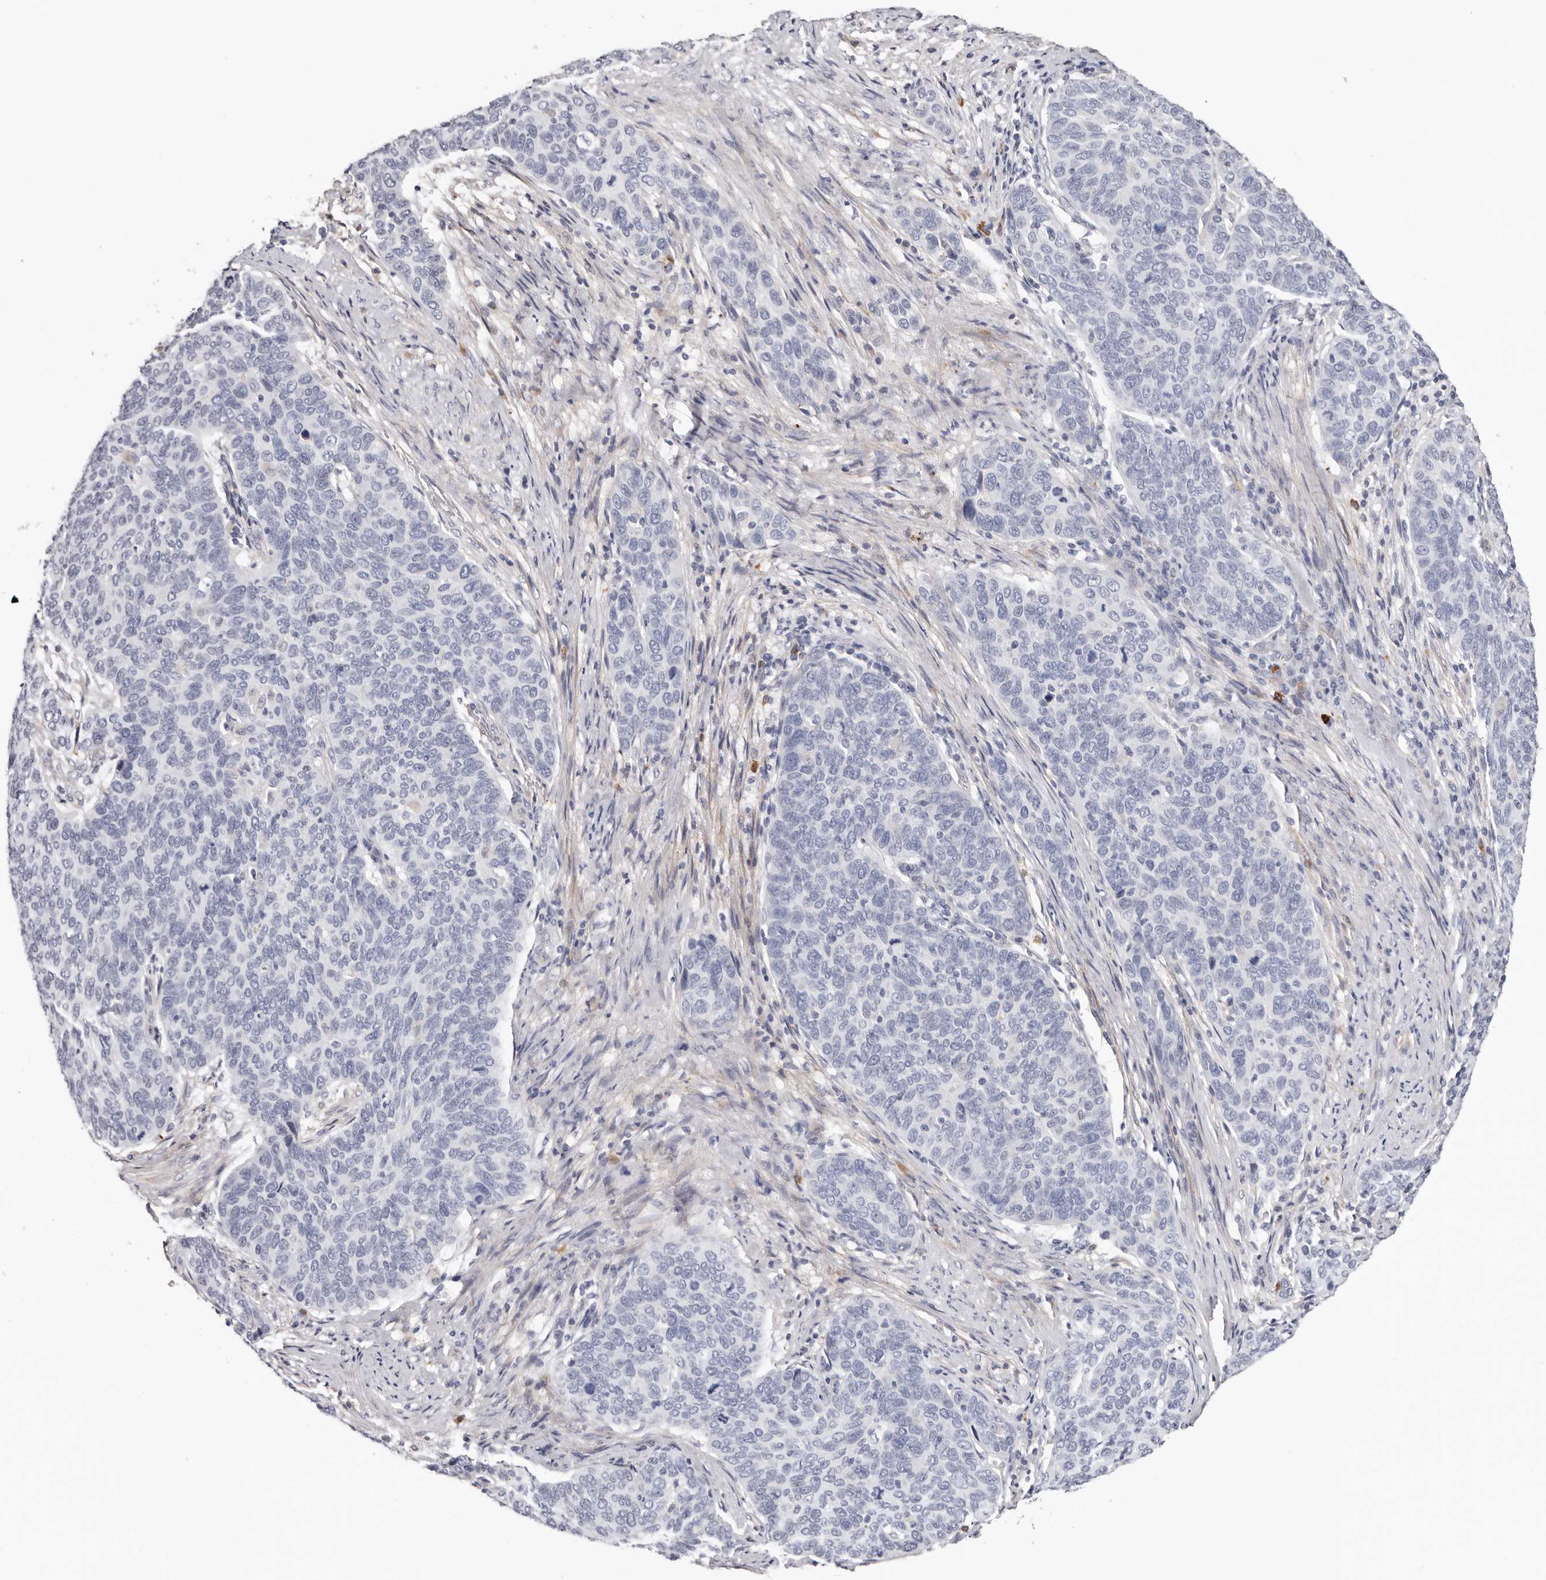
{"staining": {"intensity": "negative", "quantity": "none", "location": "none"}, "tissue": "cervical cancer", "cell_type": "Tumor cells", "image_type": "cancer", "snomed": [{"axis": "morphology", "description": "Squamous cell carcinoma, NOS"}, {"axis": "topography", "description": "Cervix"}], "caption": "Human cervical squamous cell carcinoma stained for a protein using immunohistochemistry (IHC) displays no expression in tumor cells.", "gene": "PKDCC", "patient": {"sex": "female", "age": 60}}